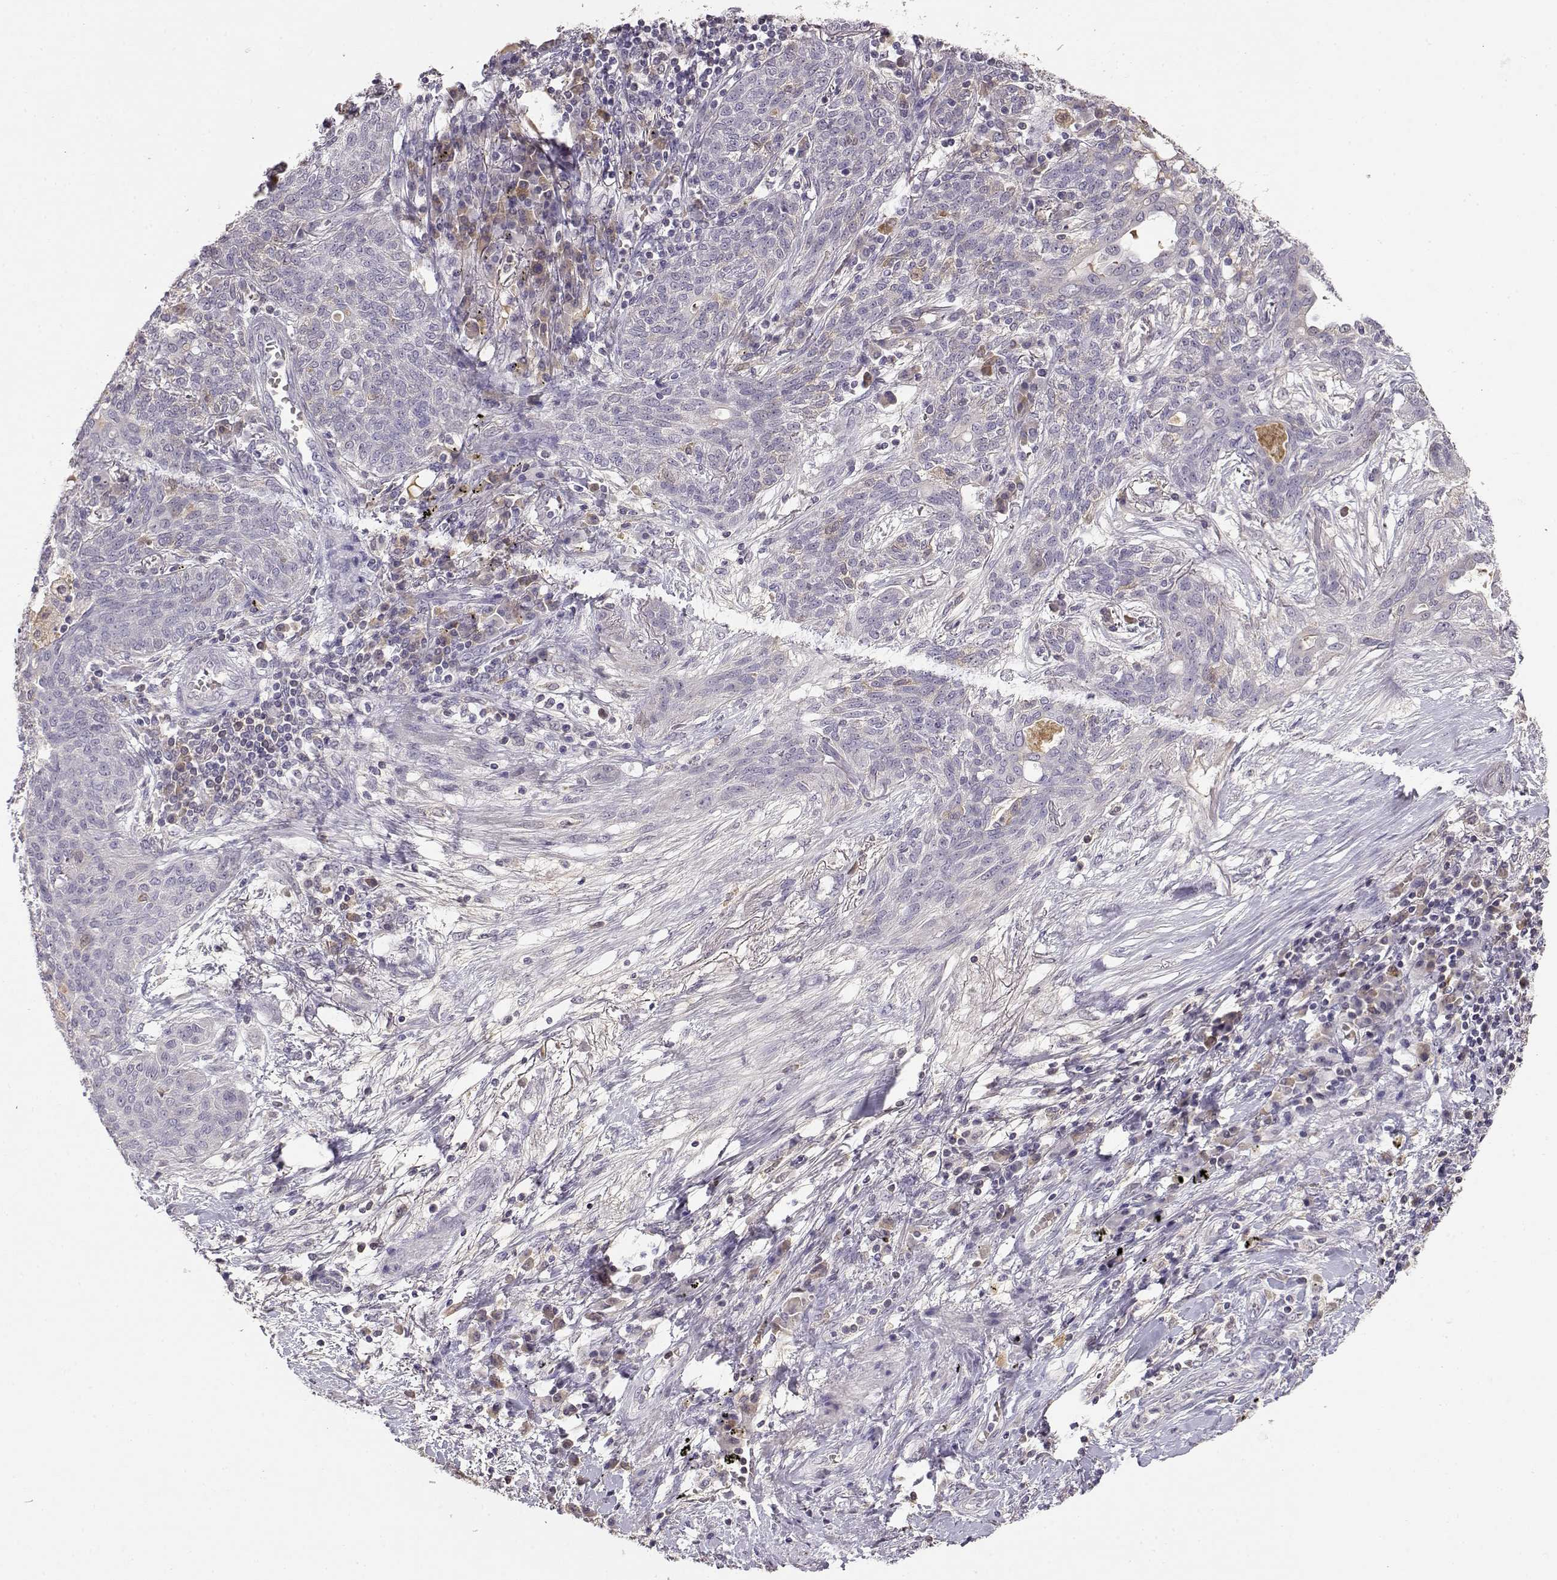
{"staining": {"intensity": "negative", "quantity": "none", "location": "none"}, "tissue": "lung cancer", "cell_type": "Tumor cells", "image_type": "cancer", "snomed": [{"axis": "morphology", "description": "Squamous cell carcinoma, NOS"}, {"axis": "topography", "description": "Lung"}], "caption": "This is a image of immunohistochemistry (IHC) staining of lung squamous cell carcinoma, which shows no expression in tumor cells. (Stains: DAB (3,3'-diaminobenzidine) immunohistochemistry (IHC) with hematoxylin counter stain, Microscopy: brightfield microscopy at high magnification).", "gene": "TACR1", "patient": {"sex": "female", "age": 70}}